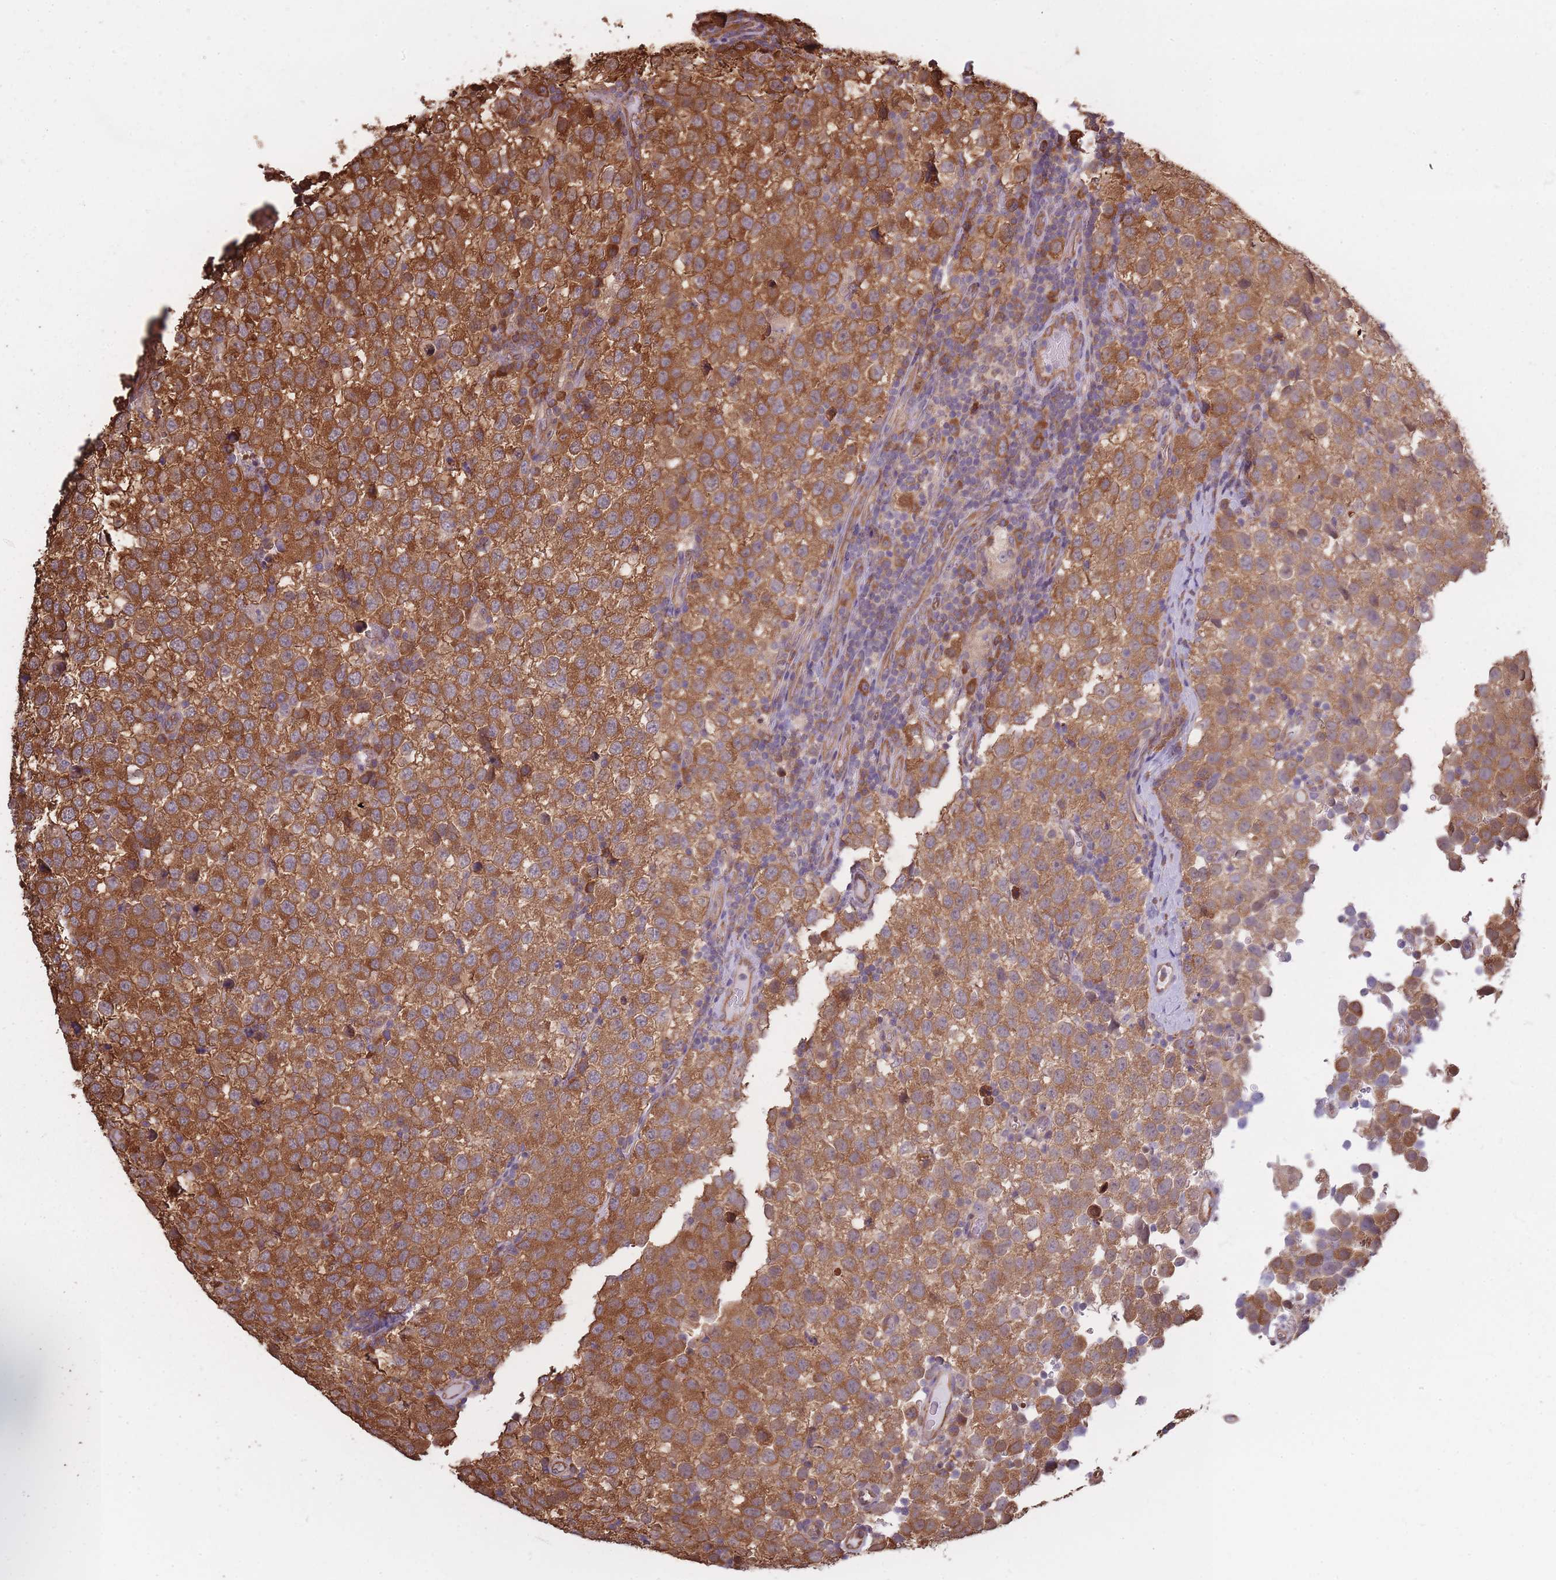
{"staining": {"intensity": "strong", "quantity": ">75%", "location": "cytoplasmic/membranous"}, "tissue": "testis cancer", "cell_type": "Tumor cells", "image_type": "cancer", "snomed": [{"axis": "morphology", "description": "Seminoma, NOS"}, {"axis": "topography", "description": "Testis"}], "caption": "Tumor cells exhibit strong cytoplasmic/membranous expression in about >75% of cells in testis seminoma. (DAB IHC with brightfield microscopy, high magnification).", "gene": "ARL13B", "patient": {"sex": "male", "age": 34}}